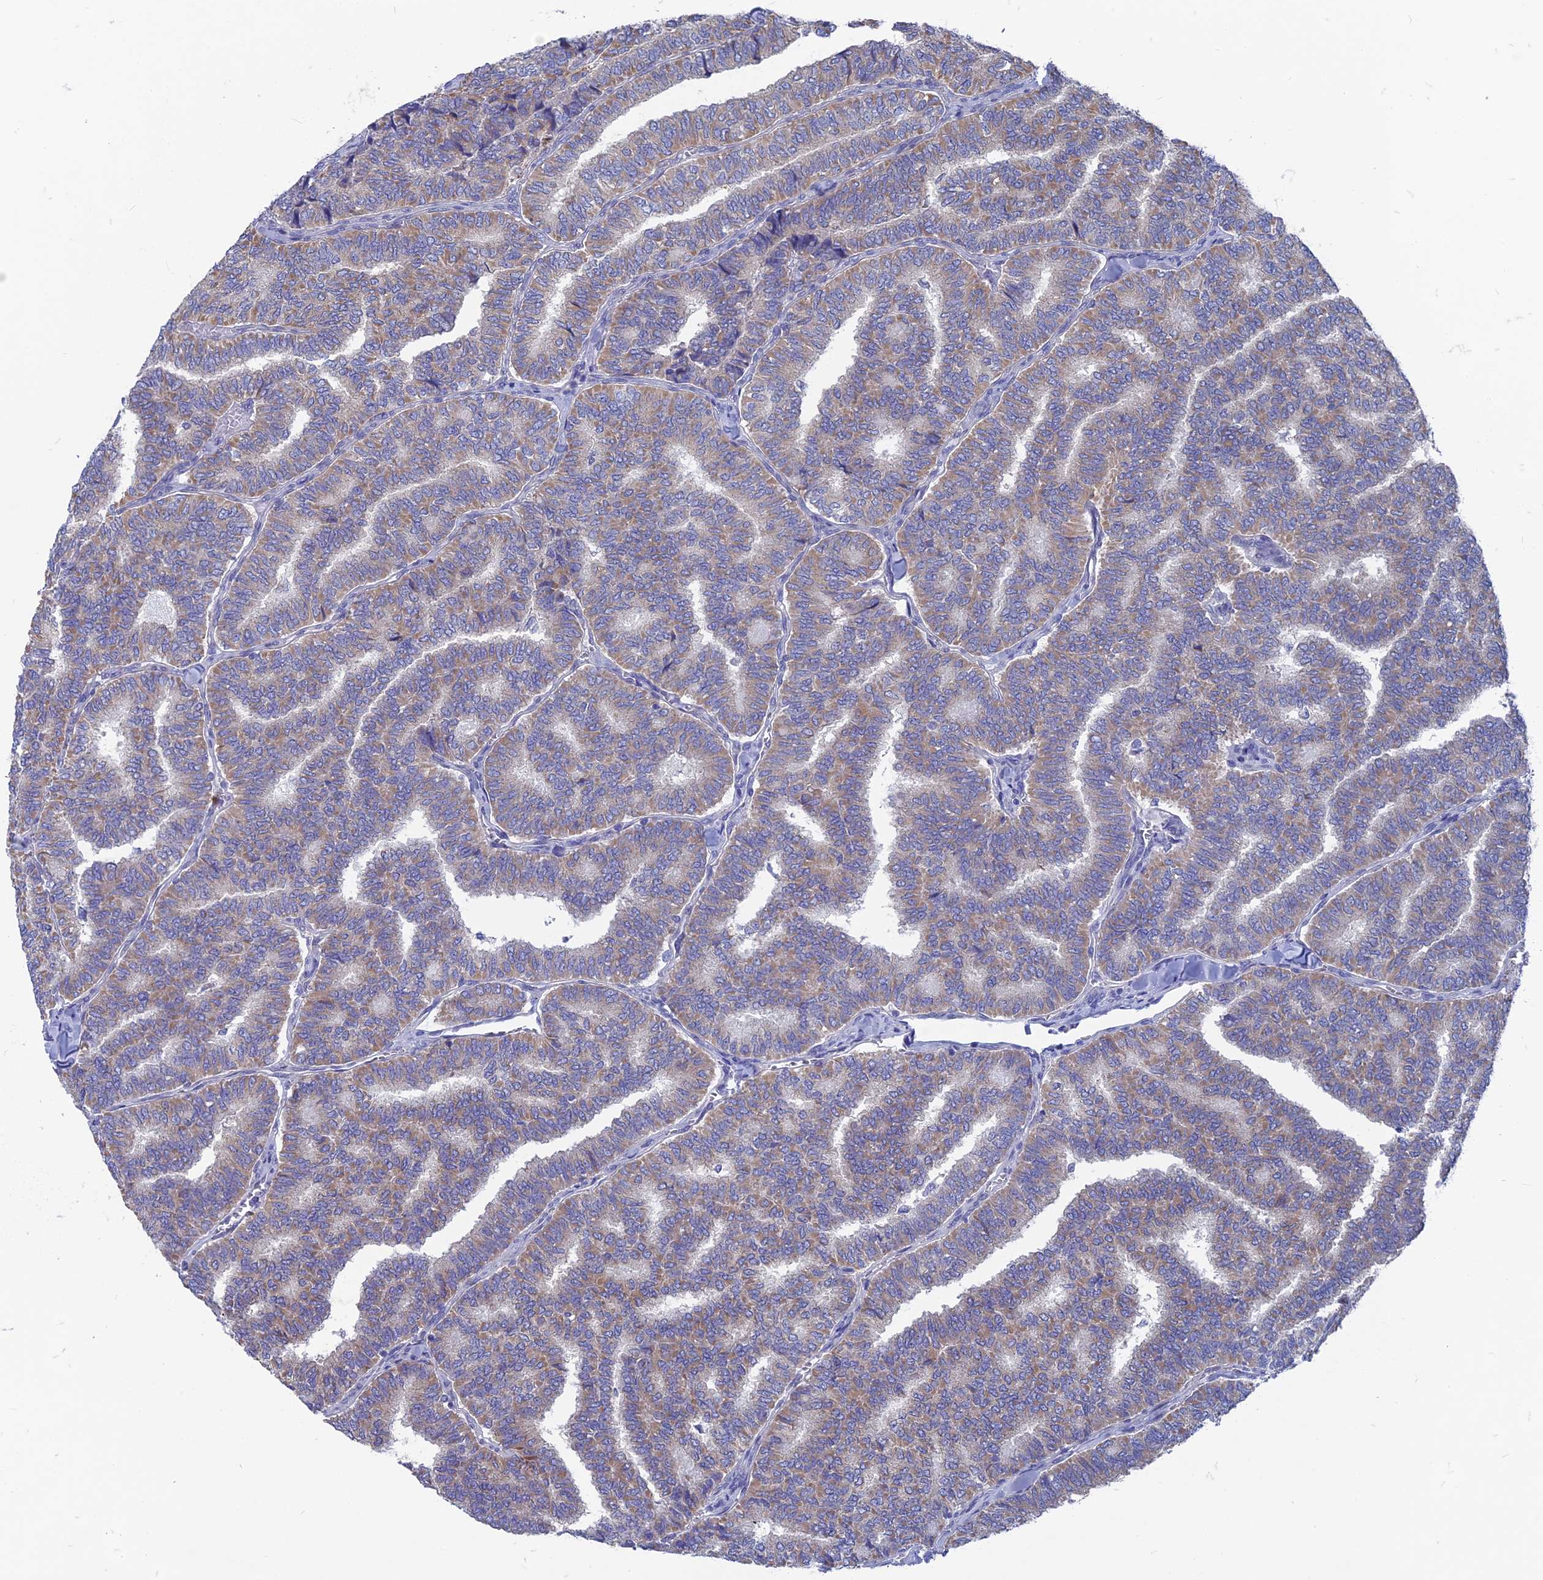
{"staining": {"intensity": "weak", "quantity": ">75%", "location": "cytoplasmic/membranous"}, "tissue": "thyroid cancer", "cell_type": "Tumor cells", "image_type": "cancer", "snomed": [{"axis": "morphology", "description": "Papillary adenocarcinoma, NOS"}, {"axis": "topography", "description": "Thyroid gland"}], "caption": "Protein staining exhibits weak cytoplasmic/membranous expression in about >75% of tumor cells in thyroid cancer (papillary adenocarcinoma).", "gene": "AK4", "patient": {"sex": "female", "age": 35}}